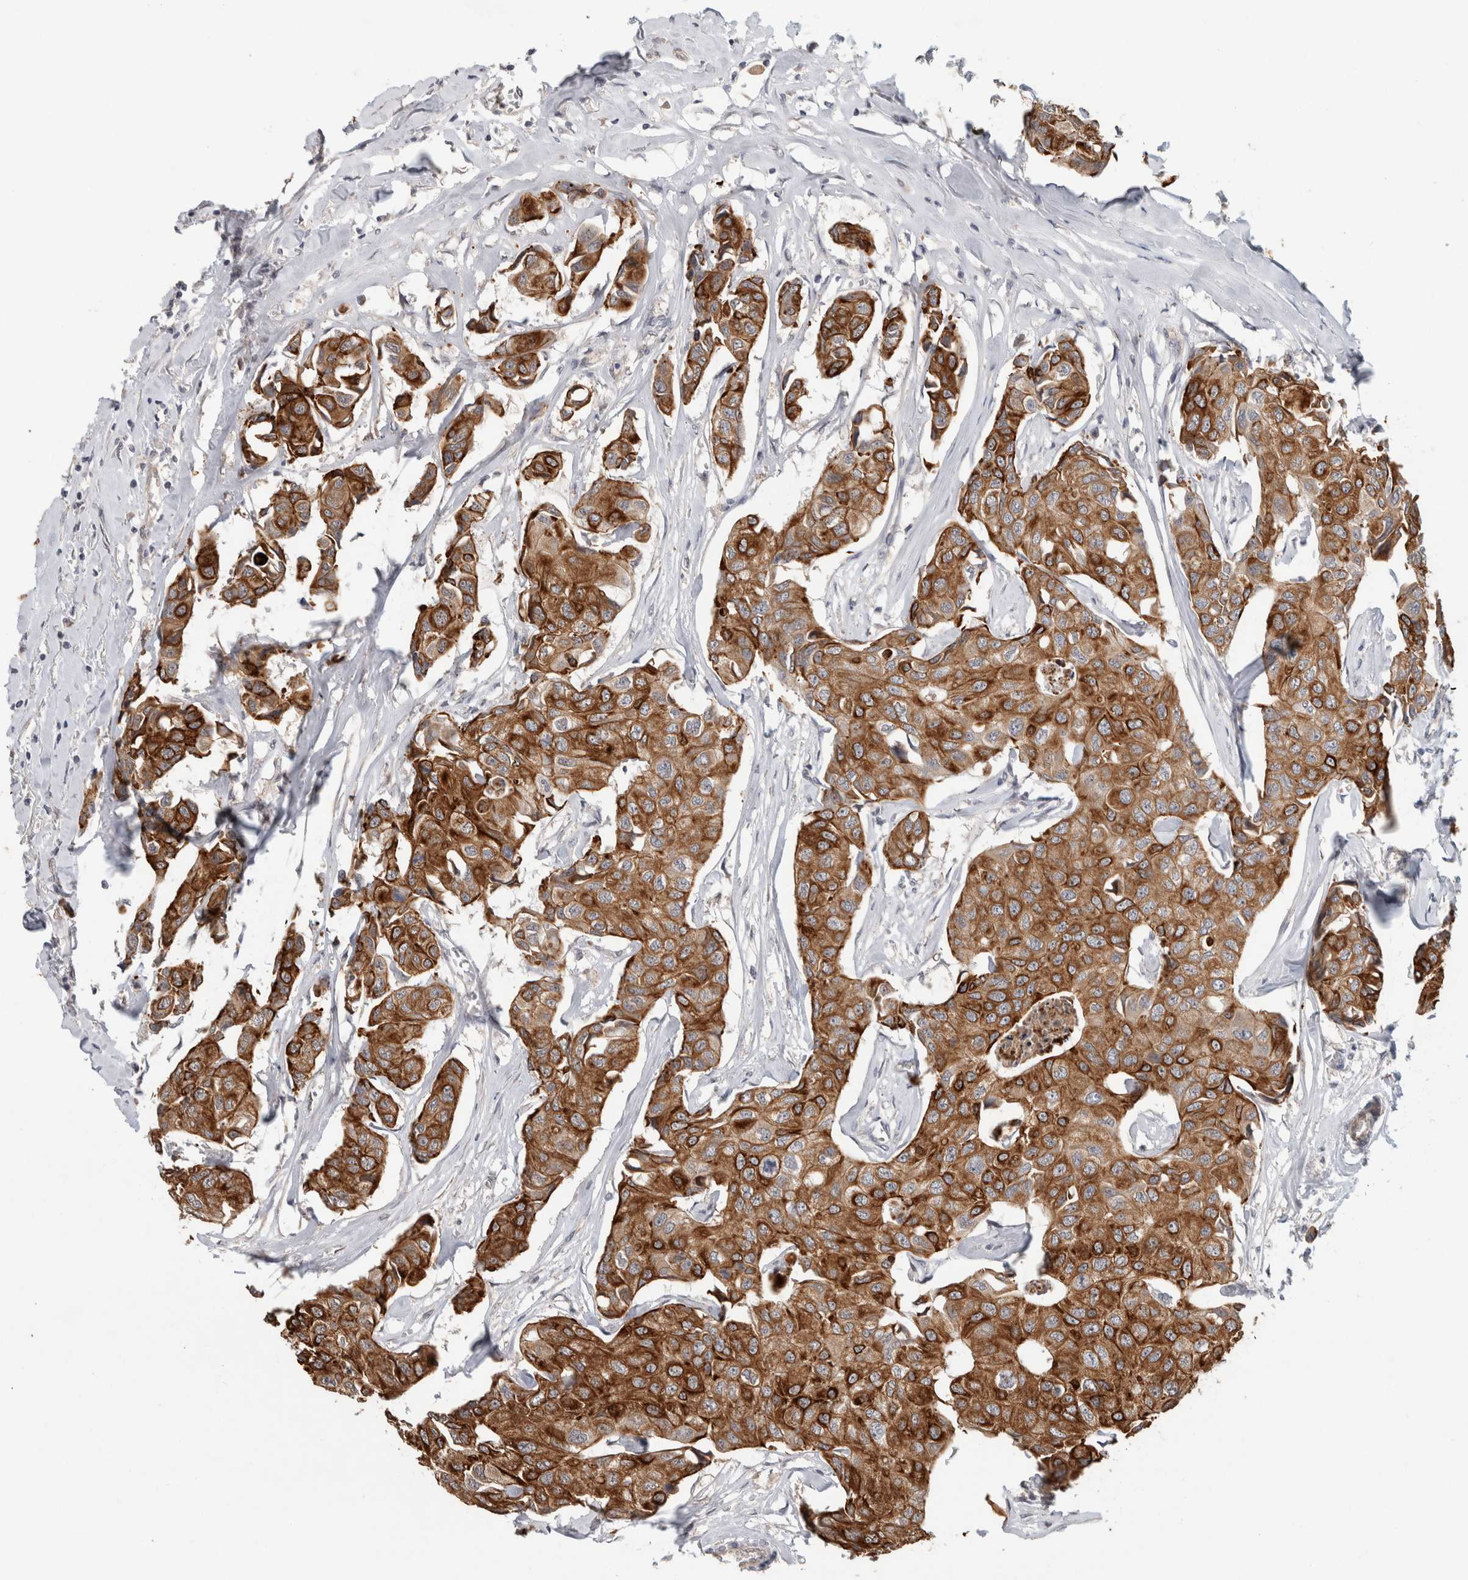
{"staining": {"intensity": "strong", "quantity": ">75%", "location": "cytoplasmic/membranous"}, "tissue": "breast cancer", "cell_type": "Tumor cells", "image_type": "cancer", "snomed": [{"axis": "morphology", "description": "Duct carcinoma"}, {"axis": "topography", "description": "Breast"}], "caption": "This image displays invasive ductal carcinoma (breast) stained with immunohistochemistry to label a protein in brown. The cytoplasmic/membranous of tumor cells show strong positivity for the protein. Nuclei are counter-stained blue.", "gene": "CRISPLD1", "patient": {"sex": "female", "age": 80}}